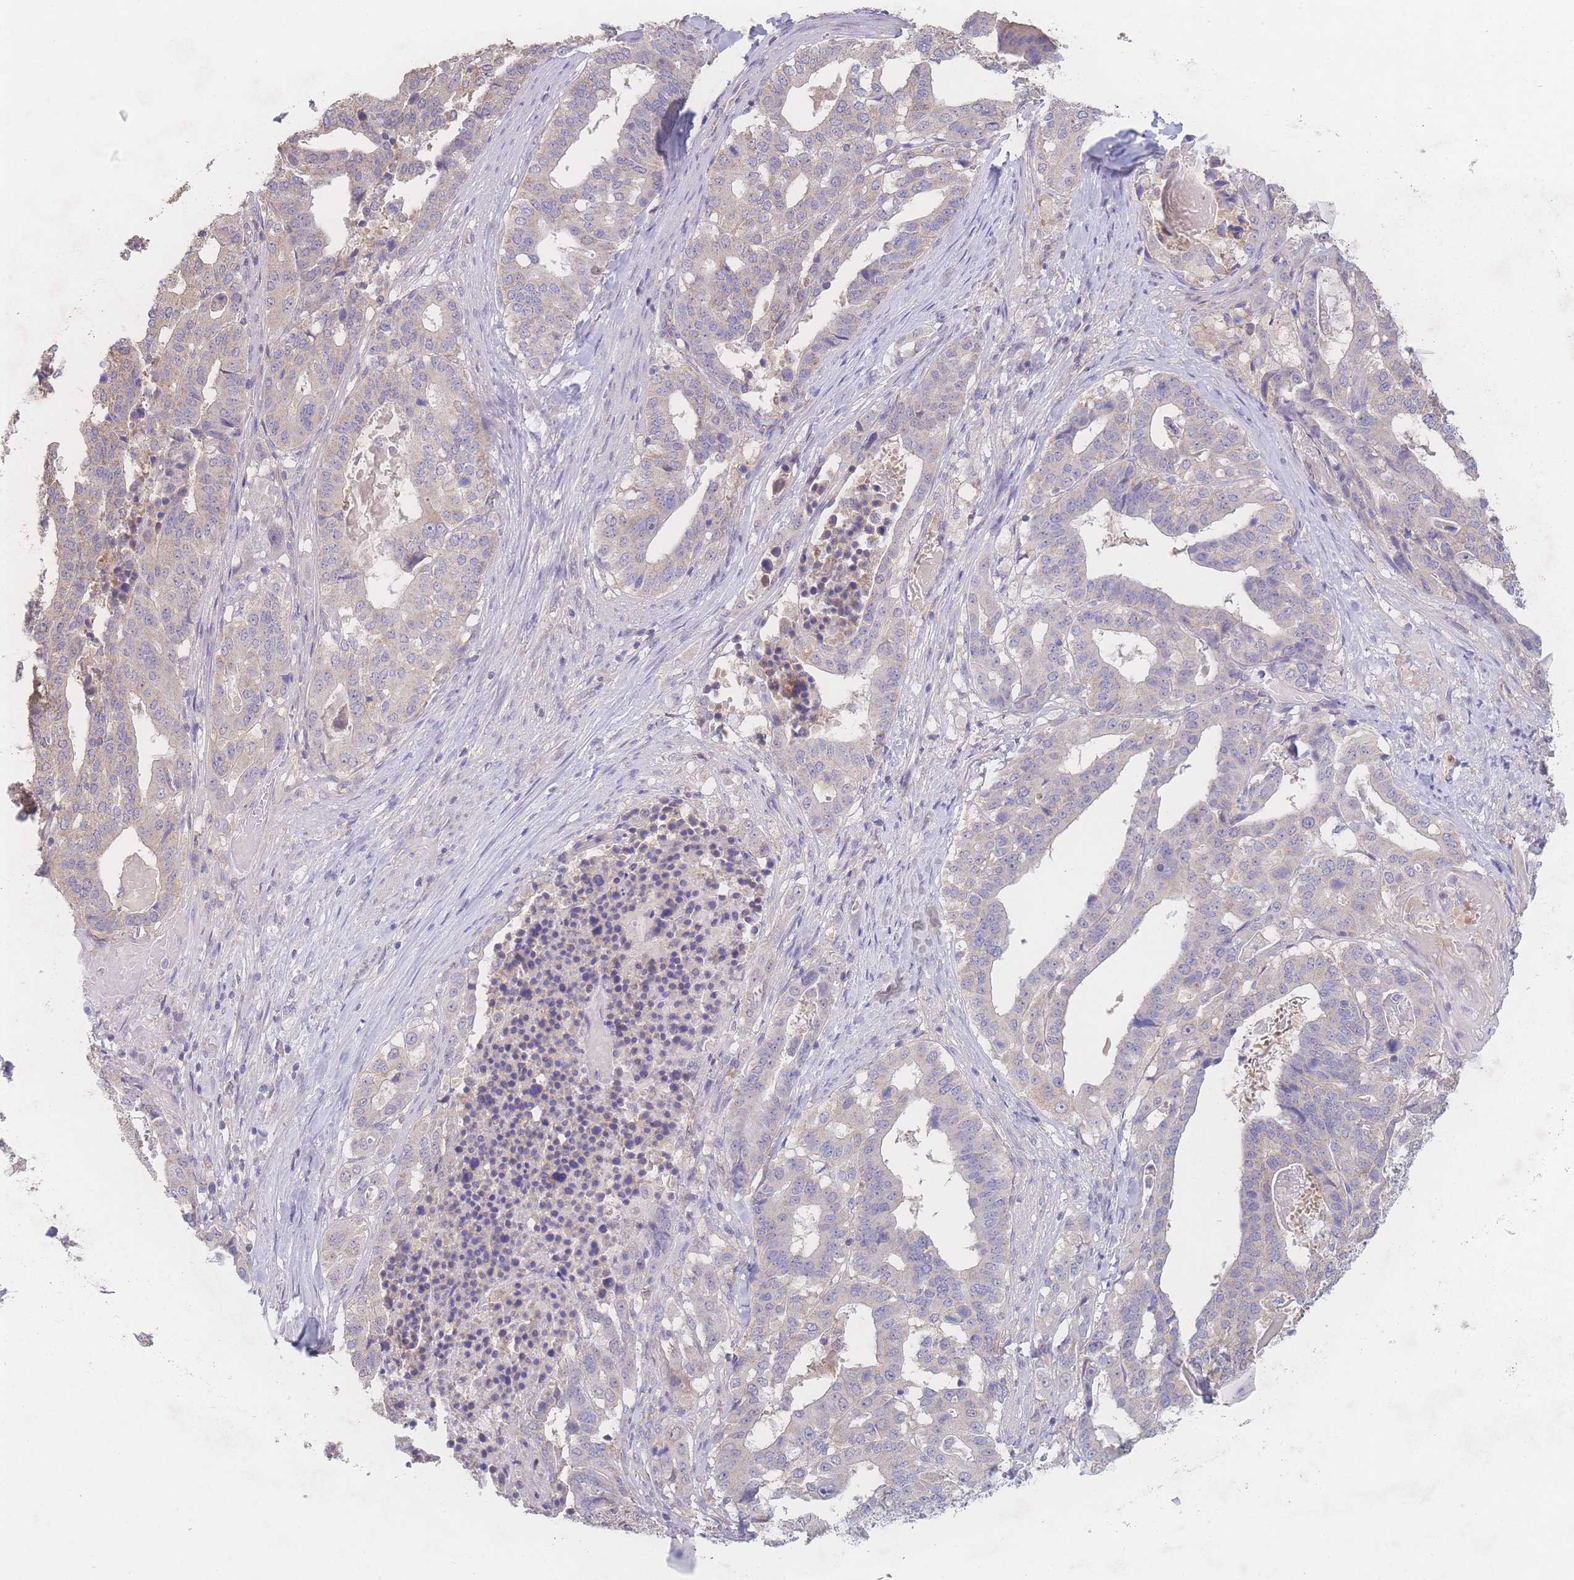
{"staining": {"intensity": "negative", "quantity": "none", "location": "none"}, "tissue": "stomach cancer", "cell_type": "Tumor cells", "image_type": "cancer", "snomed": [{"axis": "morphology", "description": "Adenocarcinoma, NOS"}, {"axis": "topography", "description": "Stomach"}], "caption": "Tumor cells are negative for protein expression in human stomach adenocarcinoma.", "gene": "GIPR", "patient": {"sex": "male", "age": 48}}